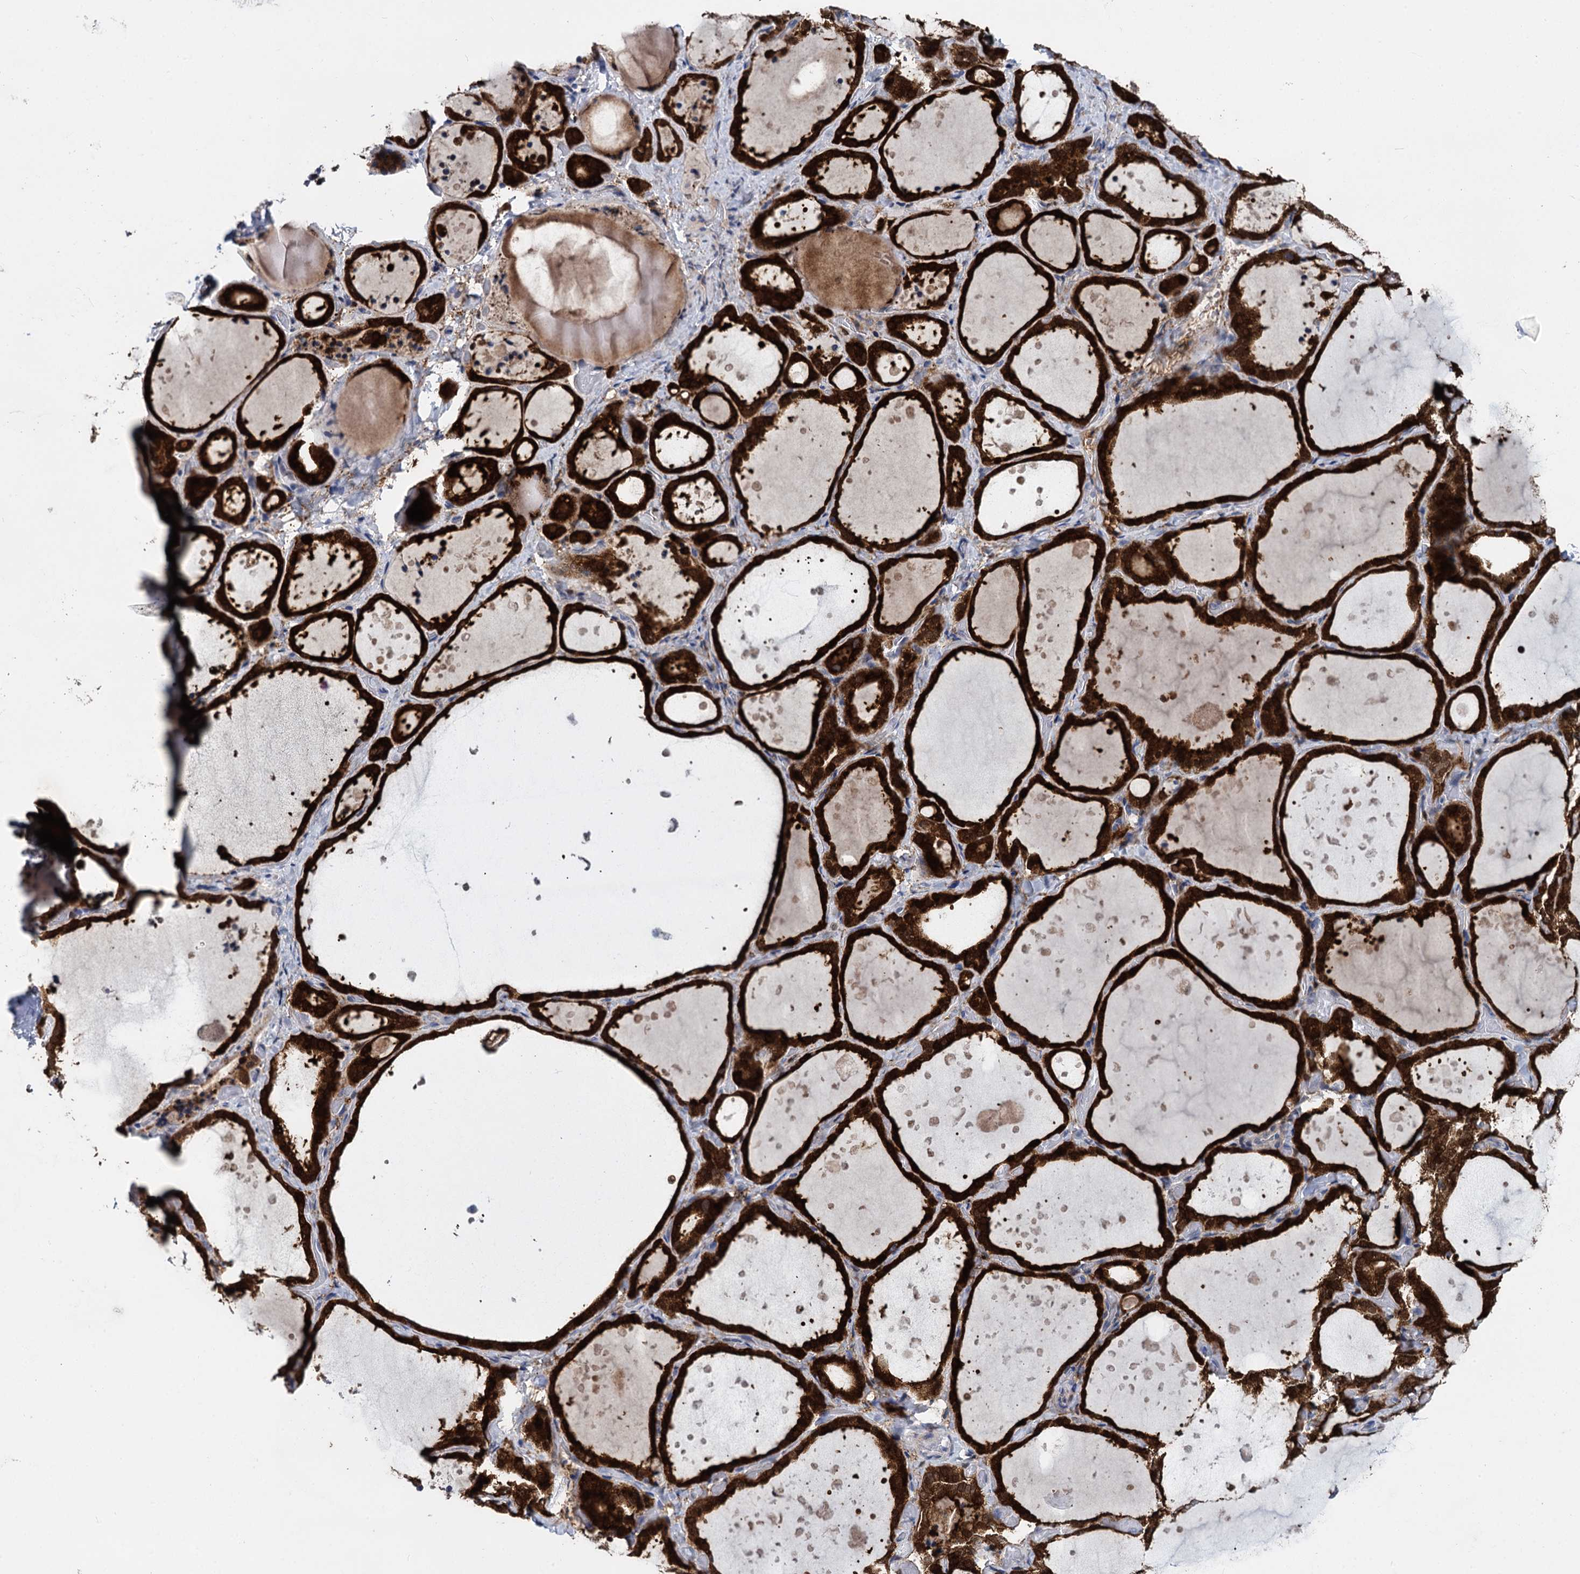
{"staining": {"intensity": "strong", "quantity": ">75%", "location": "cytoplasmic/membranous"}, "tissue": "thyroid gland", "cell_type": "Glandular cells", "image_type": "normal", "snomed": [{"axis": "morphology", "description": "Normal tissue, NOS"}, {"axis": "topography", "description": "Thyroid gland"}], "caption": "Immunohistochemical staining of normal human thyroid gland reveals strong cytoplasmic/membranous protein expression in approximately >75% of glandular cells.", "gene": "GSTM3", "patient": {"sex": "female", "age": 44}}